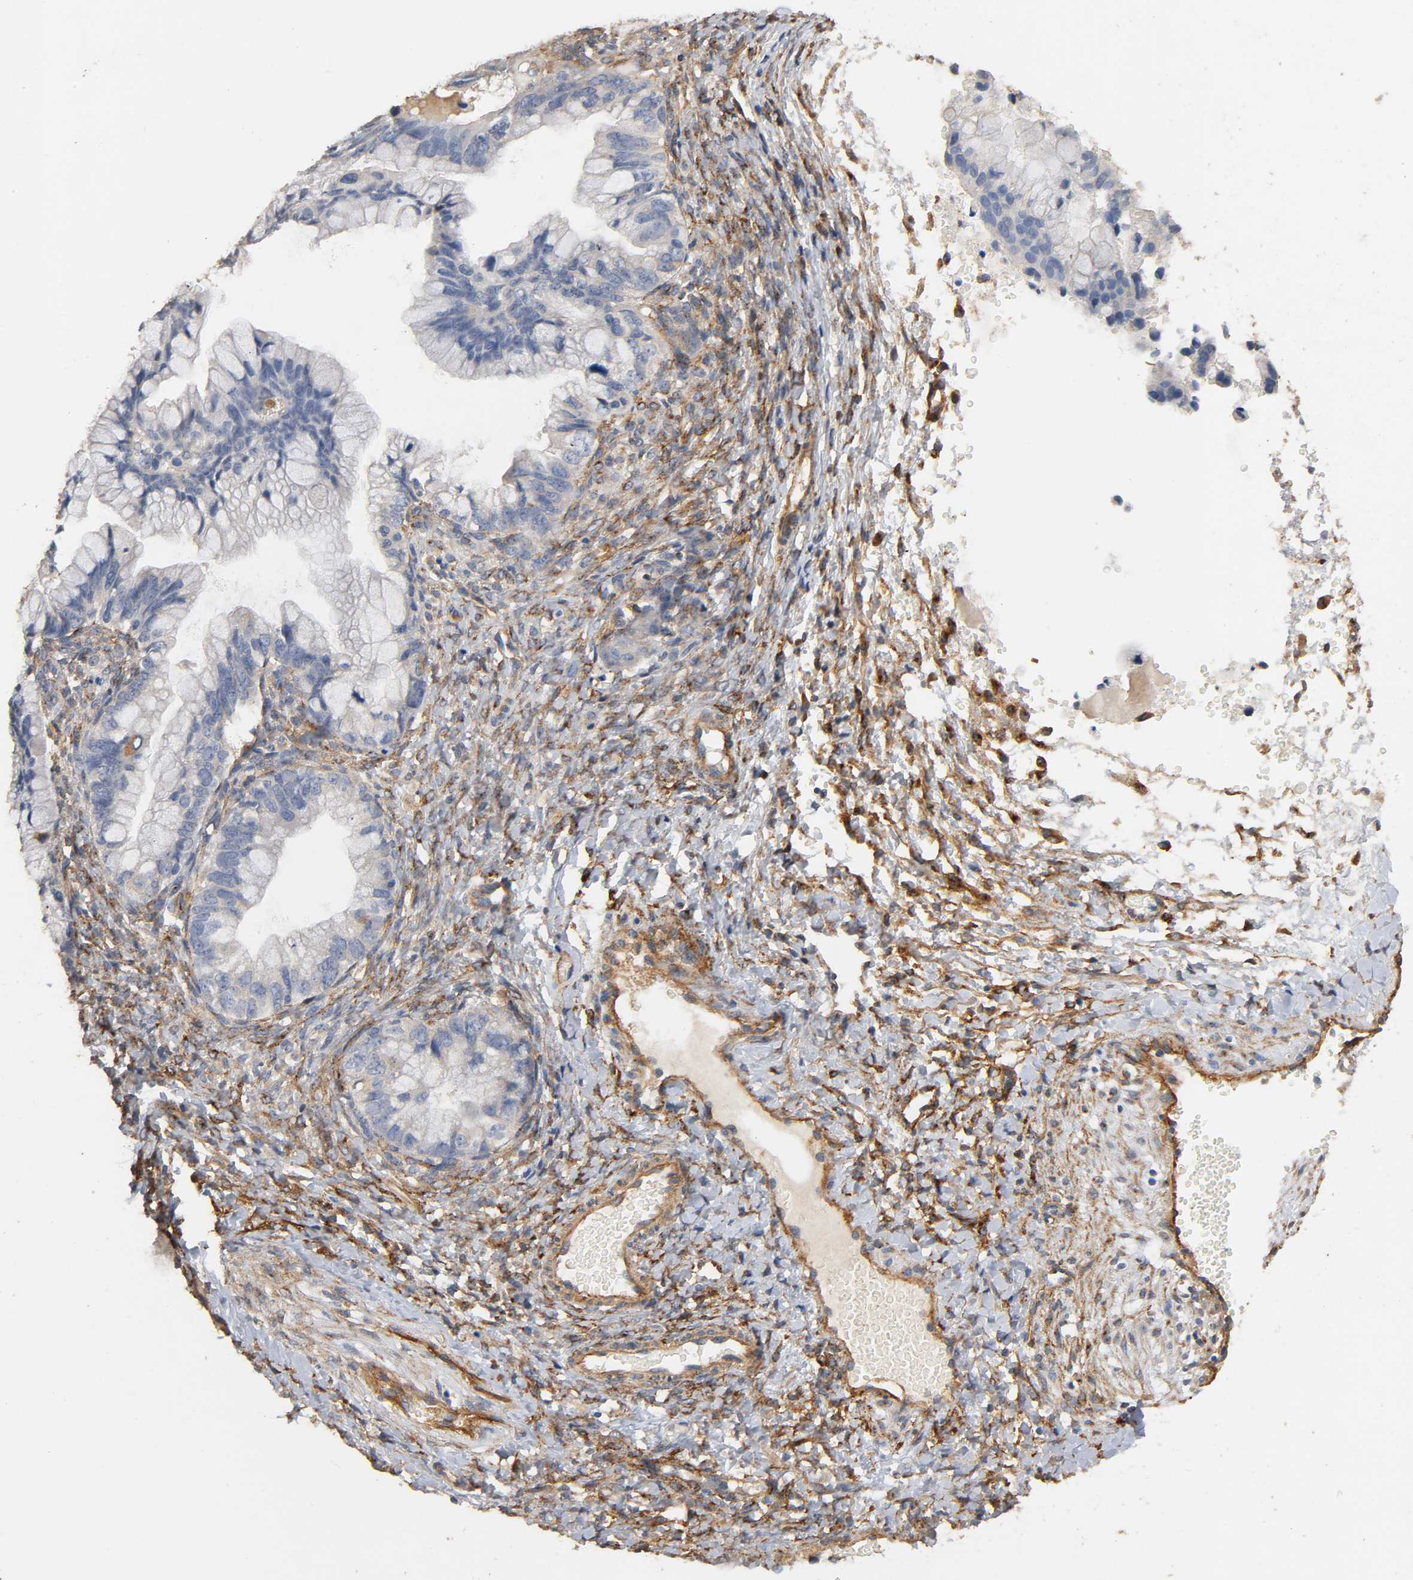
{"staining": {"intensity": "weak", "quantity": "<25%", "location": "cytoplasmic/membranous"}, "tissue": "ovarian cancer", "cell_type": "Tumor cells", "image_type": "cancer", "snomed": [{"axis": "morphology", "description": "Cystadenocarcinoma, mucinous, NOS"}, {"axis": "topography", "description": "Ovary"}], "caption": "Tumor cells are negative for protein expression in human ovarian mucinous cystadenocarcinoma.", "gene": "IFITM3", "patient": {"sex": "female", "age": 36}}